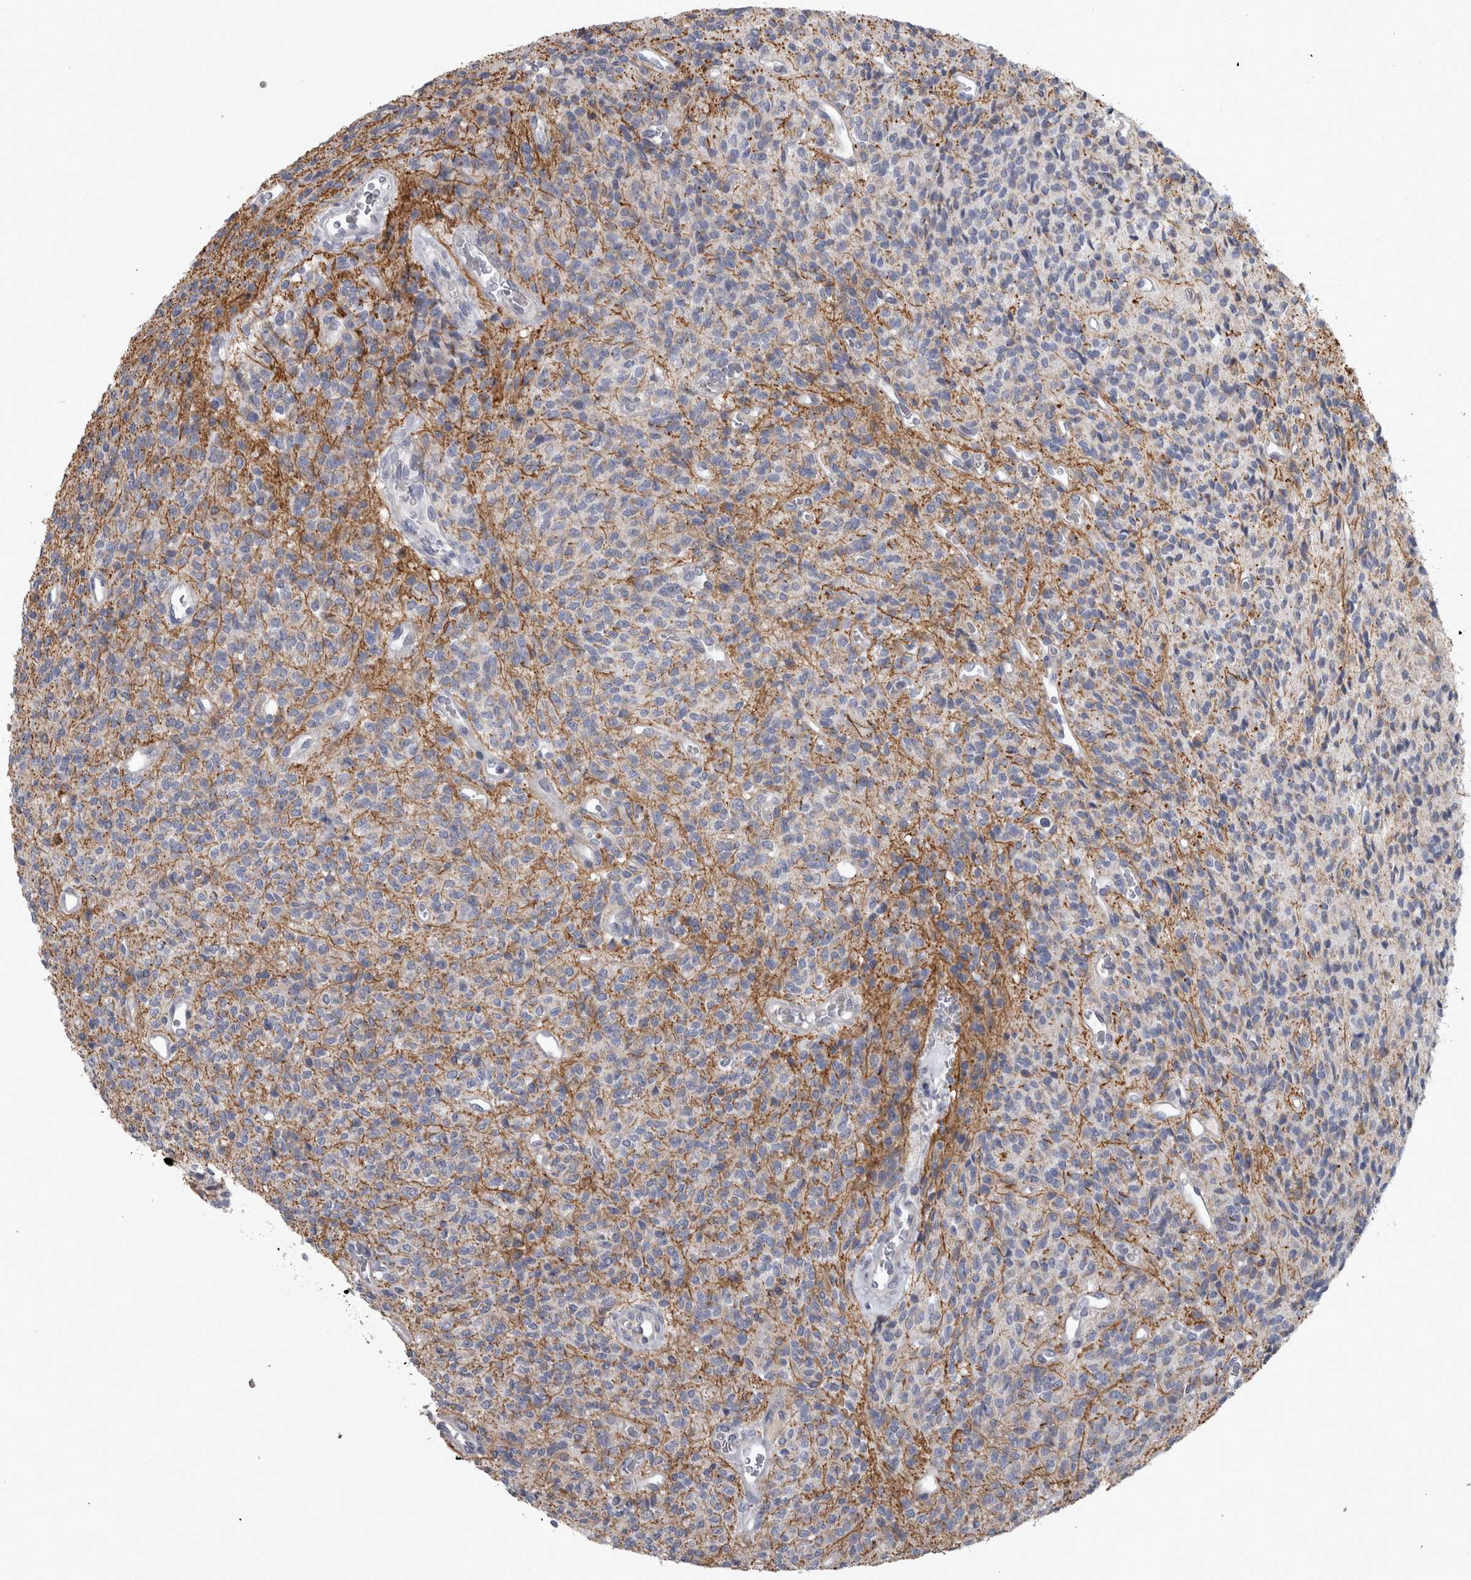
{"staining": {"intensity": "negative", "quantity": "none", "location": "none"}, "tissue": "glioma", "cell_type": "Tumor cells", "image_type": "cancer", "snomed": [{"axis": "morphology", "description": "Glioma, malignant, High grade"}, {"axis": "topography", "description": "Brain"}], "caption": "Glioma was stained to show a protein in brown. There is no significant expression in tumor cells.", "gene": "DBT", "patient": {"sex": "male", "age": 34}}